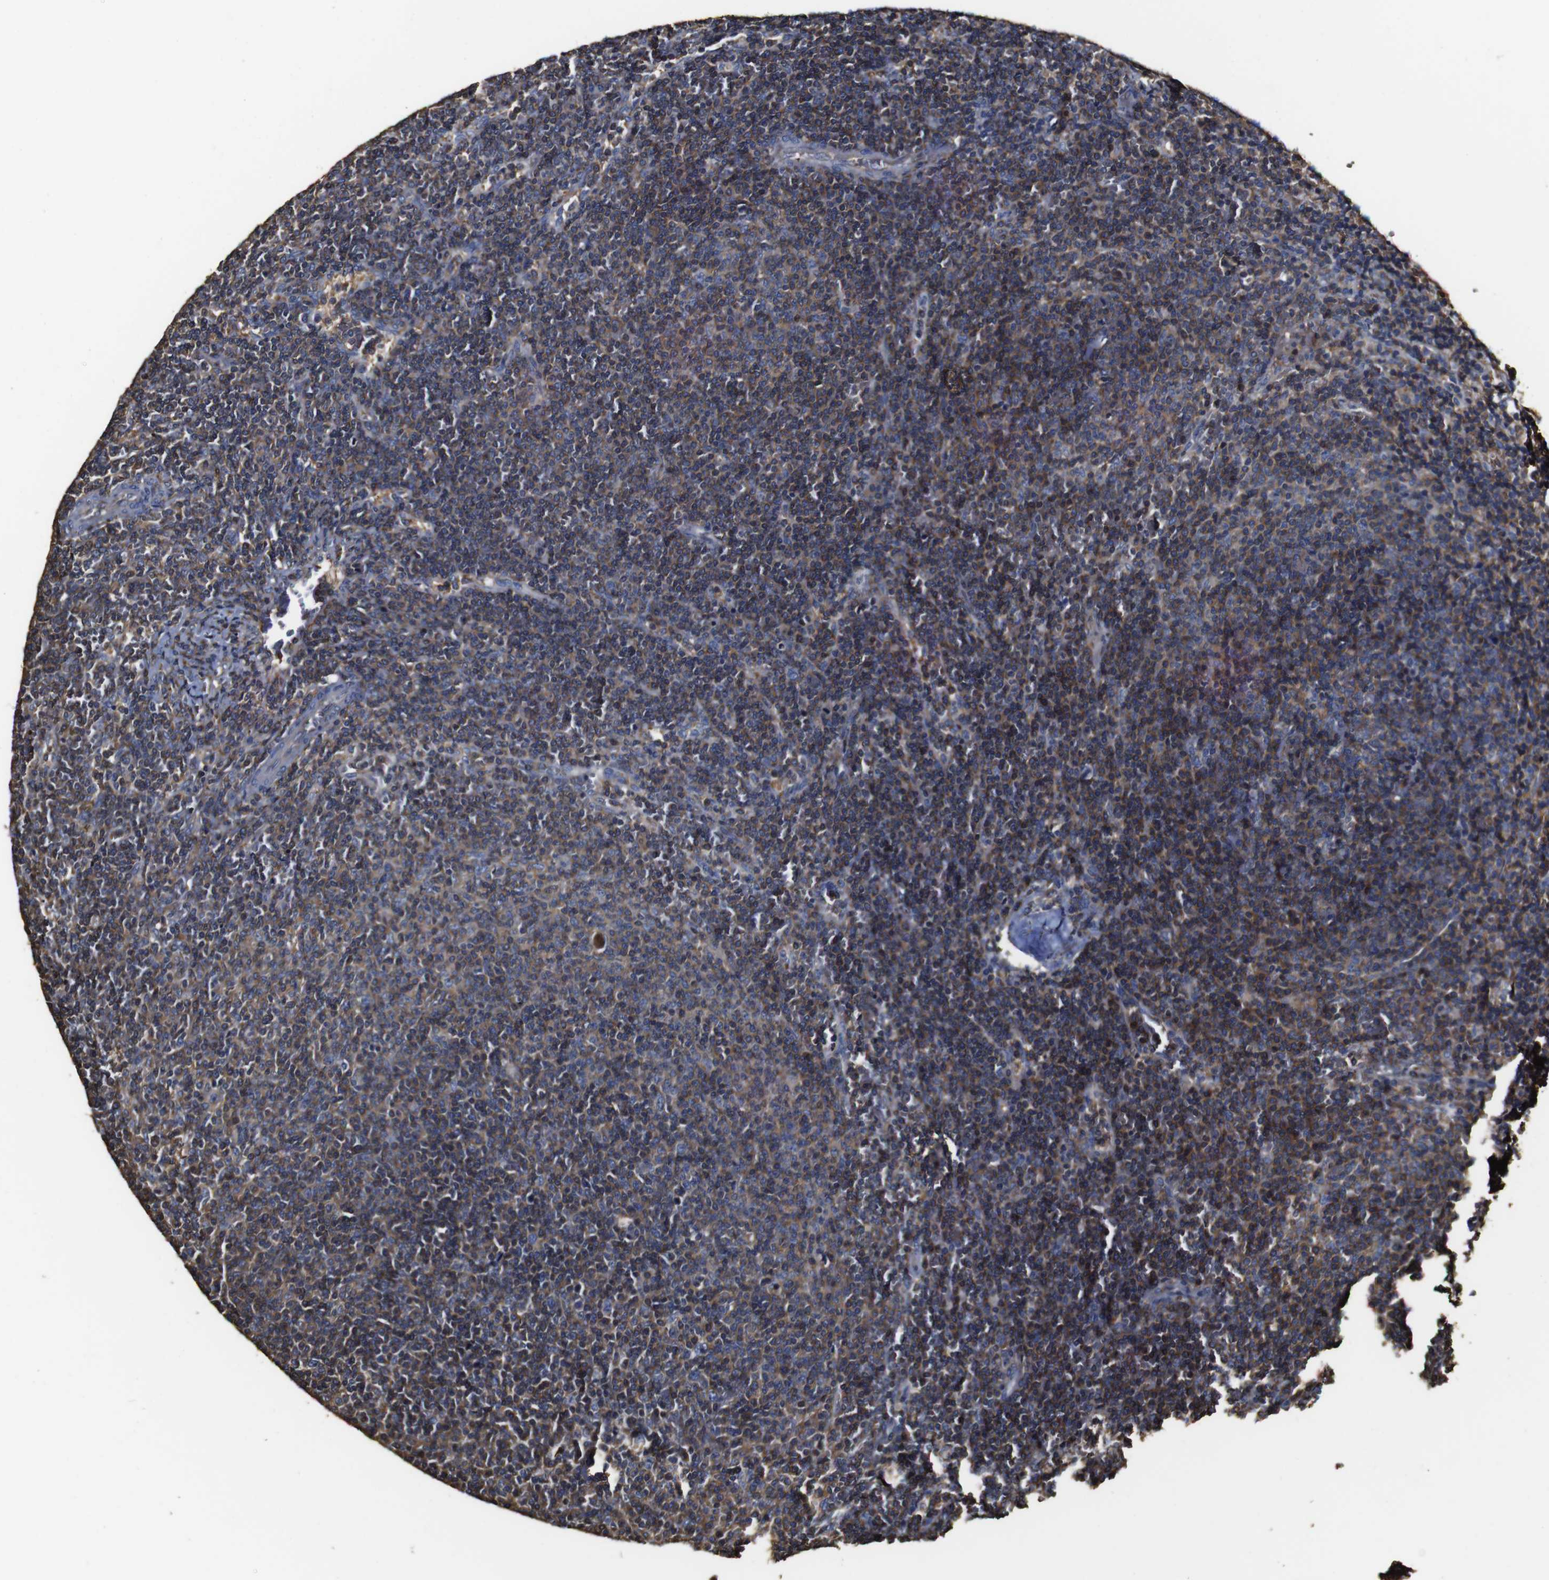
{"staining": {"intensity": "weak", "quantity": "25%-75%", "location": "cytoplasmic/membranous"}, "tissue": "lymphoma", "cell_type": "Tumor cells", "image_type": "cancer", "snomed": [{"axis": "morphology", "description": "Malignant lymphoma, non-Hodgkin's type, Low grade"}, {"axis": "topography", "description": "Spleen"}], "caption": "Protein expression analysis of human low-grade malignant lymphoma, non-Hodgkin's type reveals weak cytoplasmic/membranous positivity in about 25%-75% of tumor cells.", "gene": "MSN", "patient": {"sex": "female", "age": 50}}